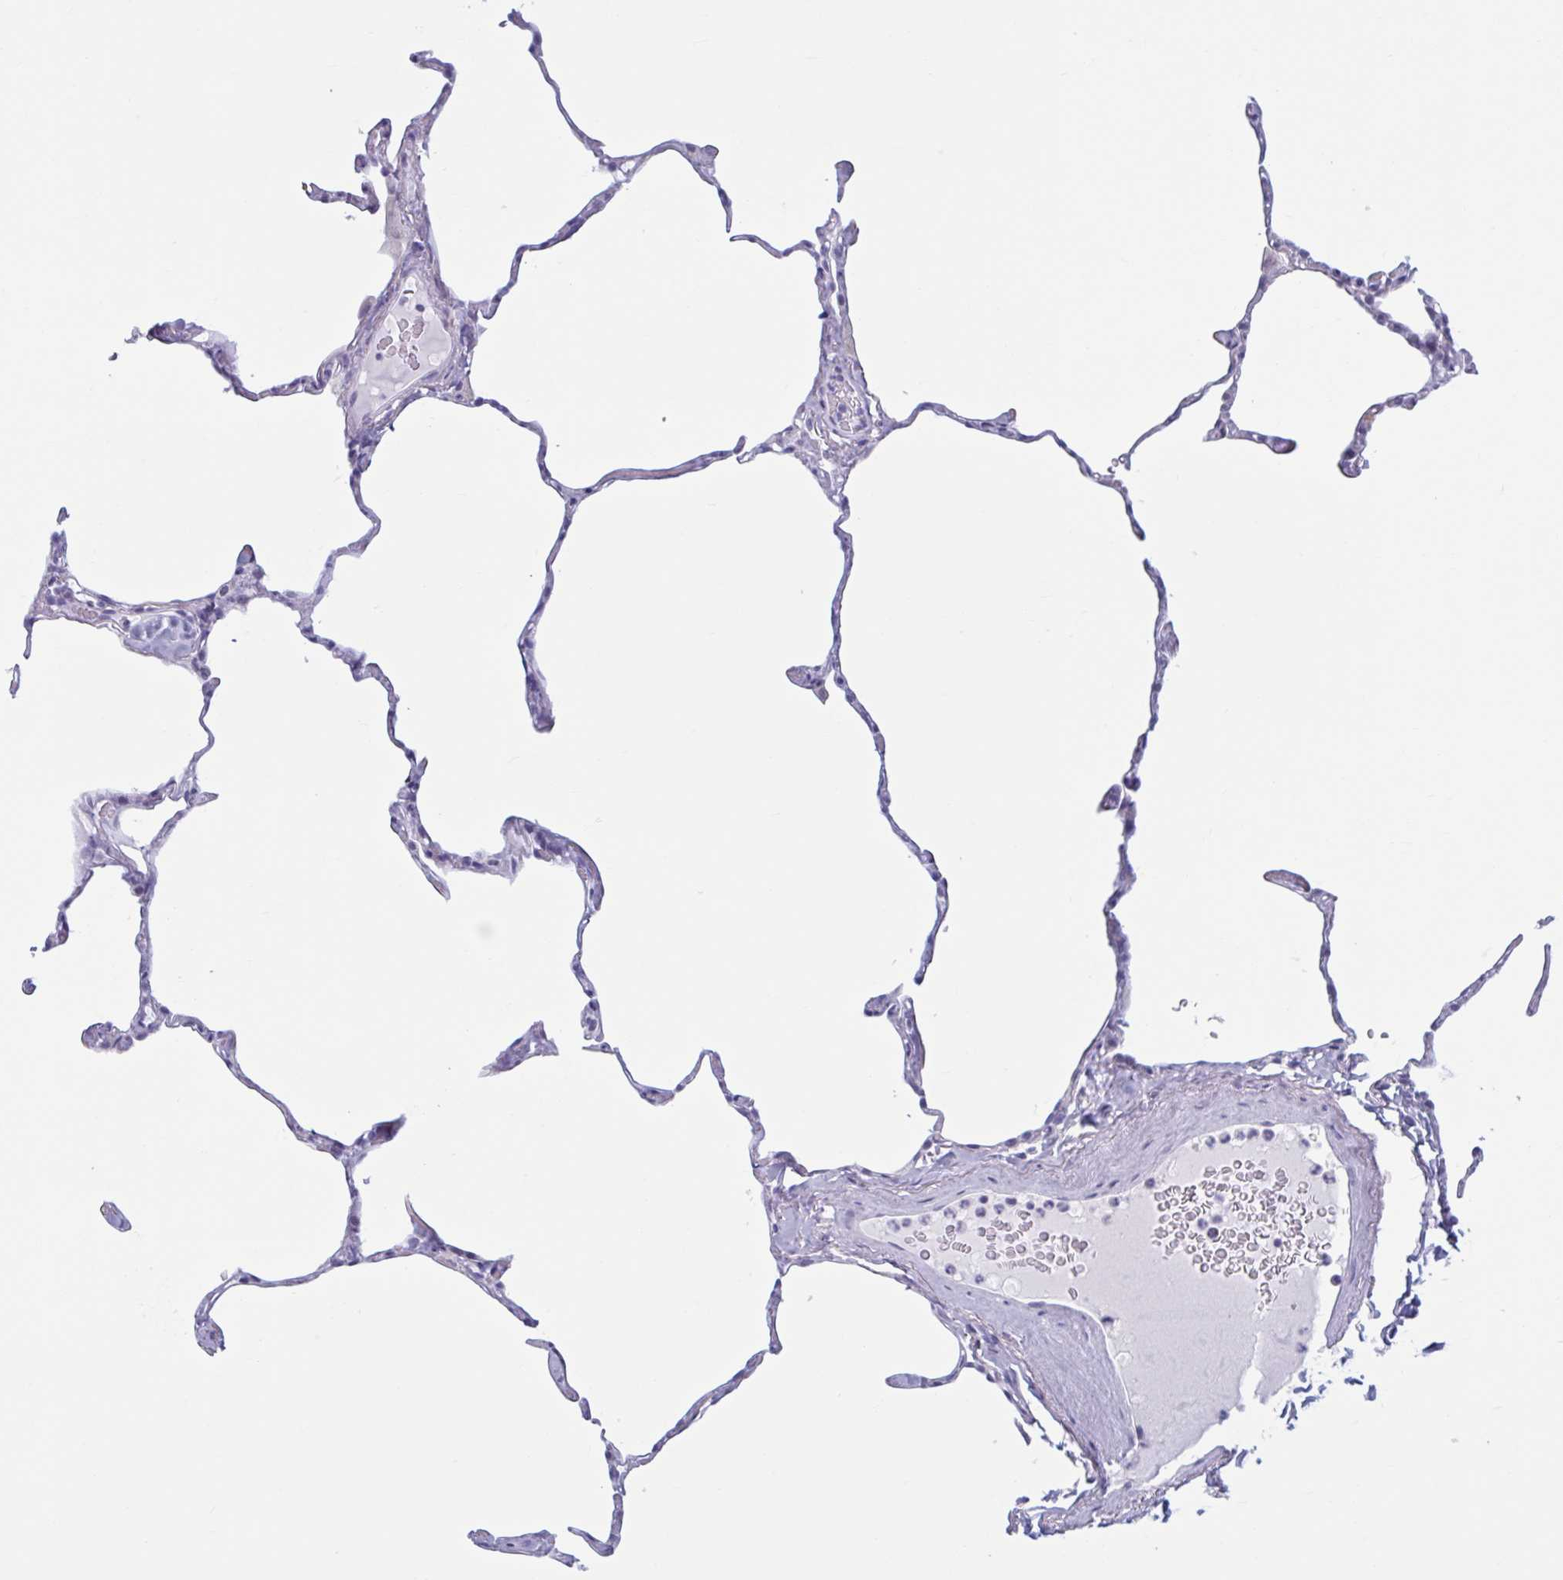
{"staining": {"intensity": "negative", "quantity": "none", "location": "none"}, "tissue": "lung", "cell_type": "Alveolar cells", "image_type": "normal", "snomed": [{"axis": "morphology", "description": "Normal tissue, NOS"}, {"axis": "topography", "description": "Lung"}], "caption": "Immunohistochemistry histopathology image of normal lung: lung stained with DAB shows no significant protein expression in alveolar cells.", "gene": "MSMB", "patient": {"sex": "male", "age": 65}}